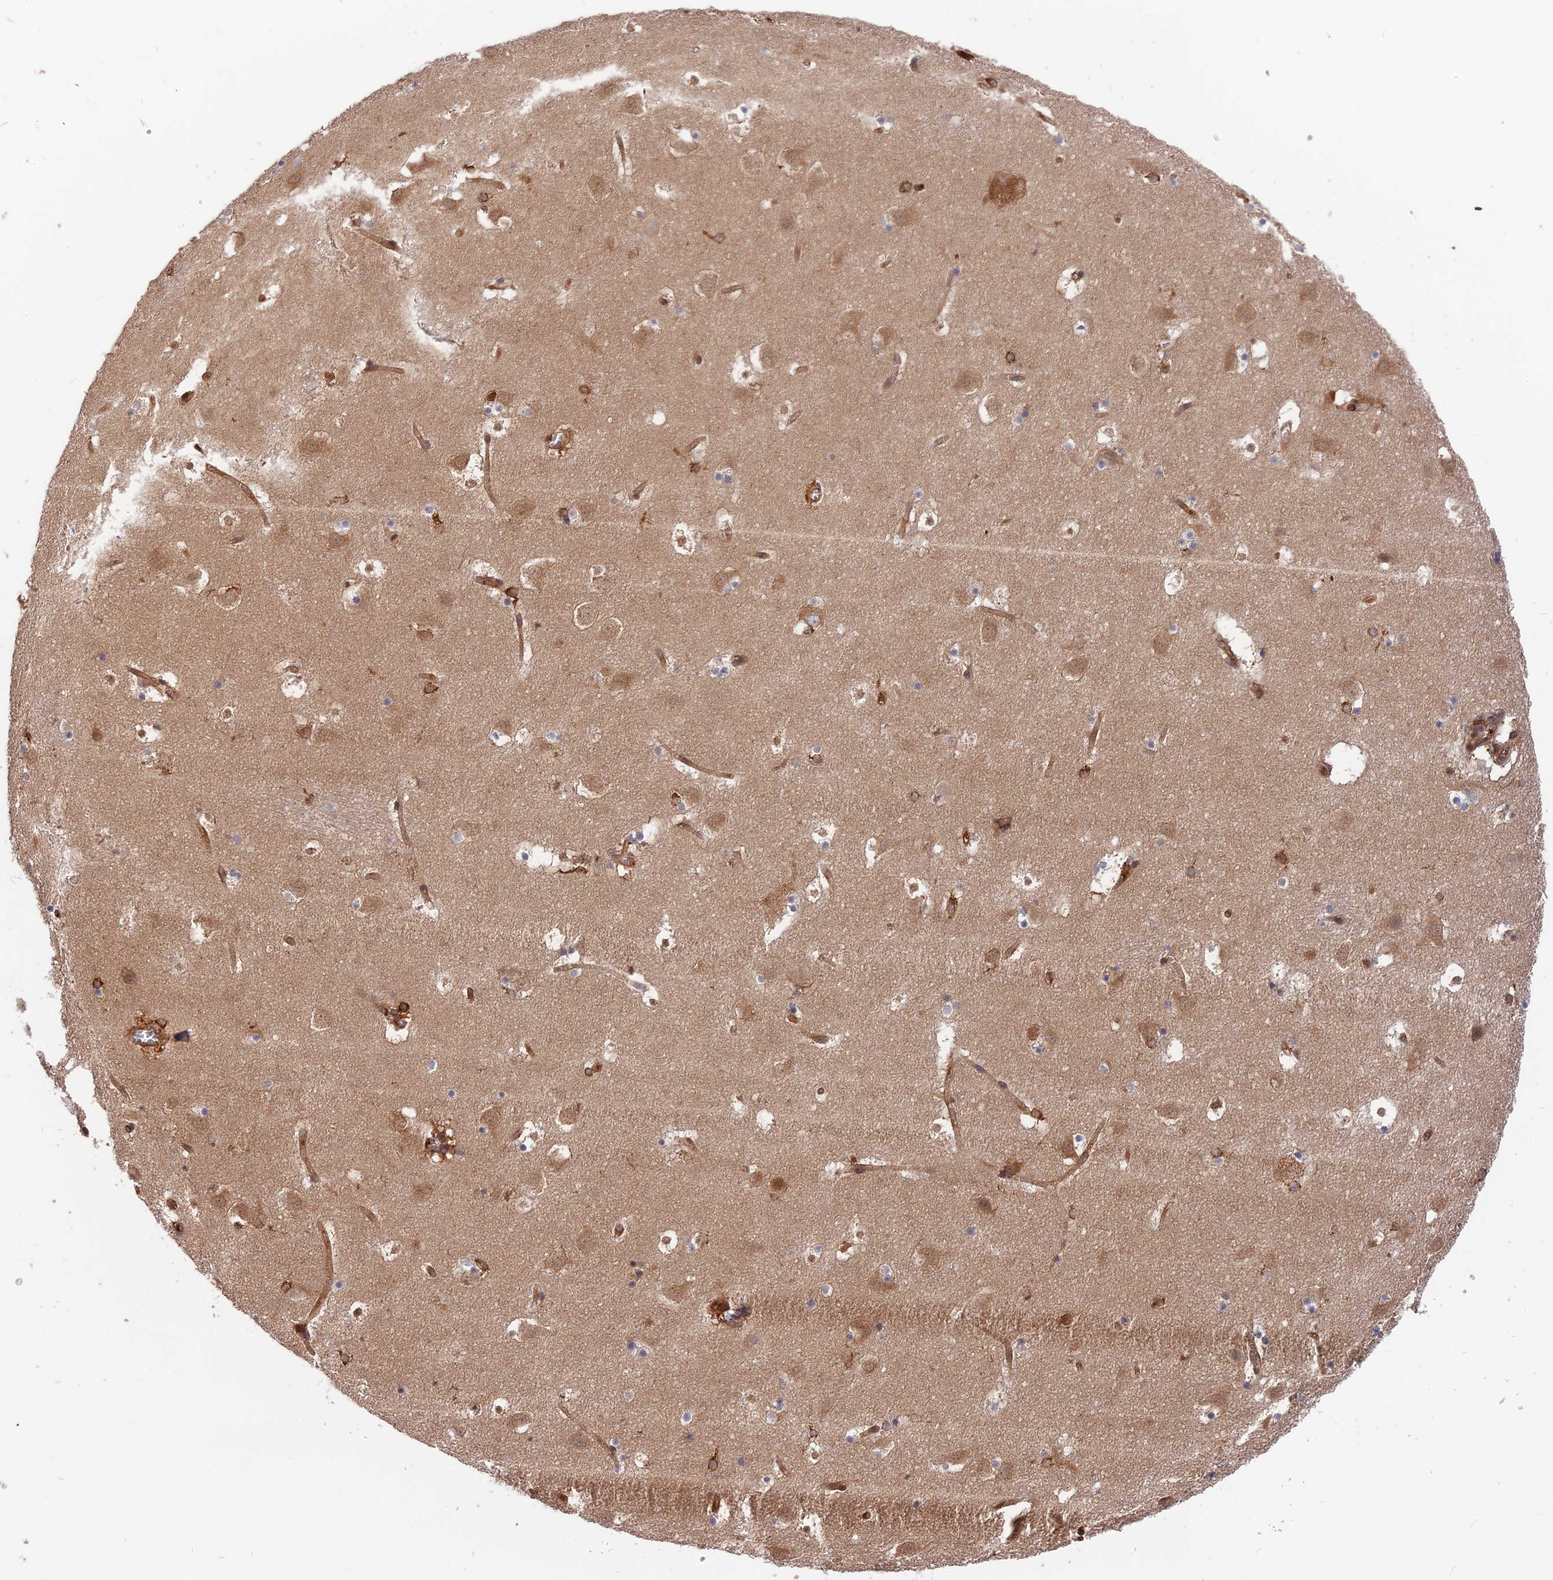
{"staining": {"intensity": "moderate", "quantity": "<25%", "location": "cytoplasmic/membranous"}, "tissue": "caudate", "cell_type": "Glial cells", "image_type": "normal", "snomed": [{"axis": "morphology", "description": "Normal tissue, NOS"}, {"axis": "topography", "description": "Lateral ventricle wall"}], "caption": "Immunohistochemistry photomicrograph of unremarkable caudate stained for a protein (brown), which exhibits low levels of moderate cytoplasmic/membranous positivity in approximately <25% of glial cells.", "gene": "WDR1", "patient": {"sex": "male", "age": 45}}